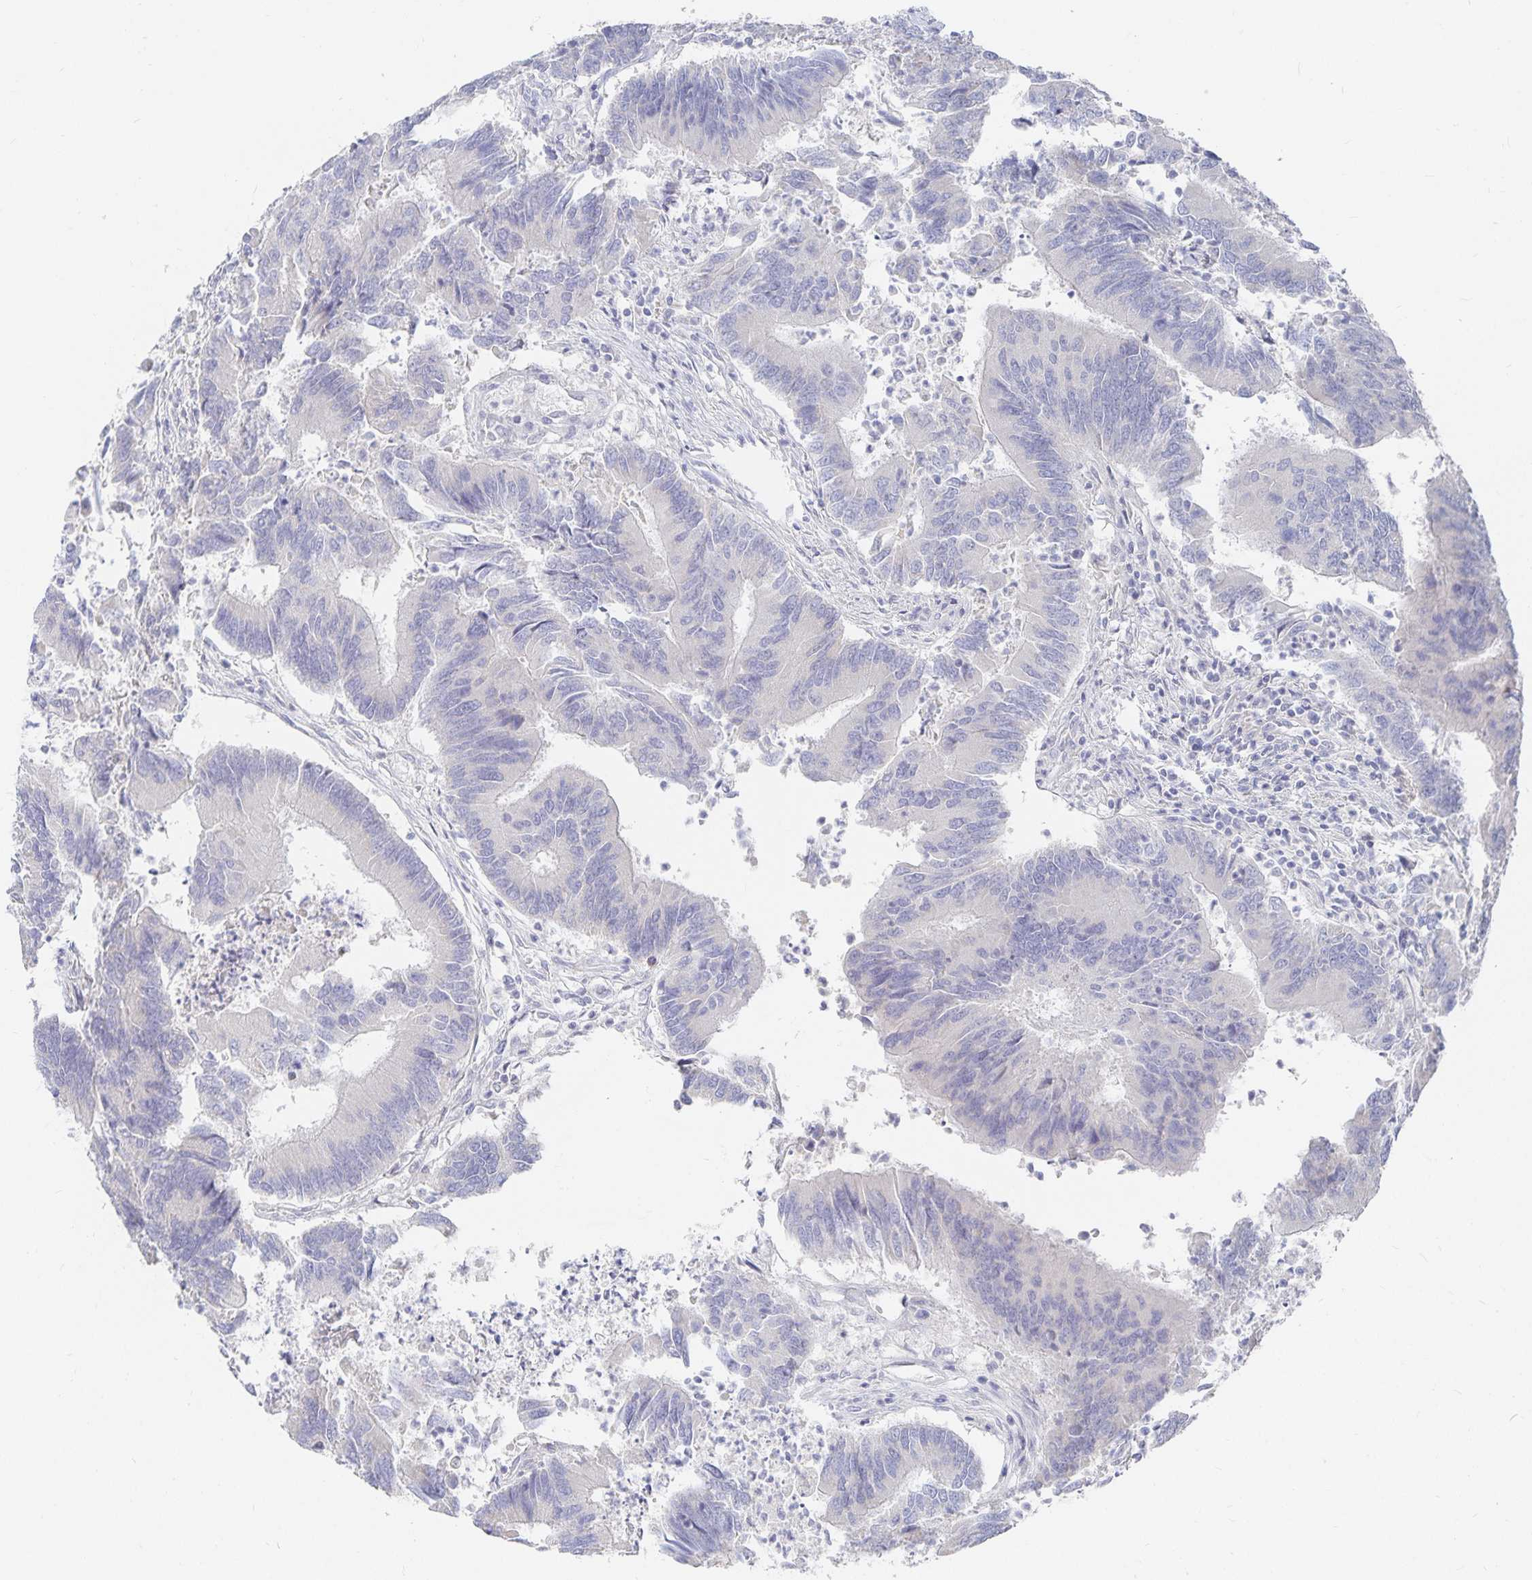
{"staining": {"intensity": "negative", "quantity": "none", "location": "none"}, "tissue": "colorectal cancer", "cell_type": "Tumor cells", "image_type": "cancer", "snomed": [{"axis": "morphology", "description": "Adenocarcinoma, NOS"}, {"axis": "topography", "description": "Colon"}], "caption": "Histopathology image shows no significant protein expression in tumor cells of colorectal cancer (adenocarcinoma).", "gene": "DNAH9", "patient": {"sex": "female", "age": 67}}